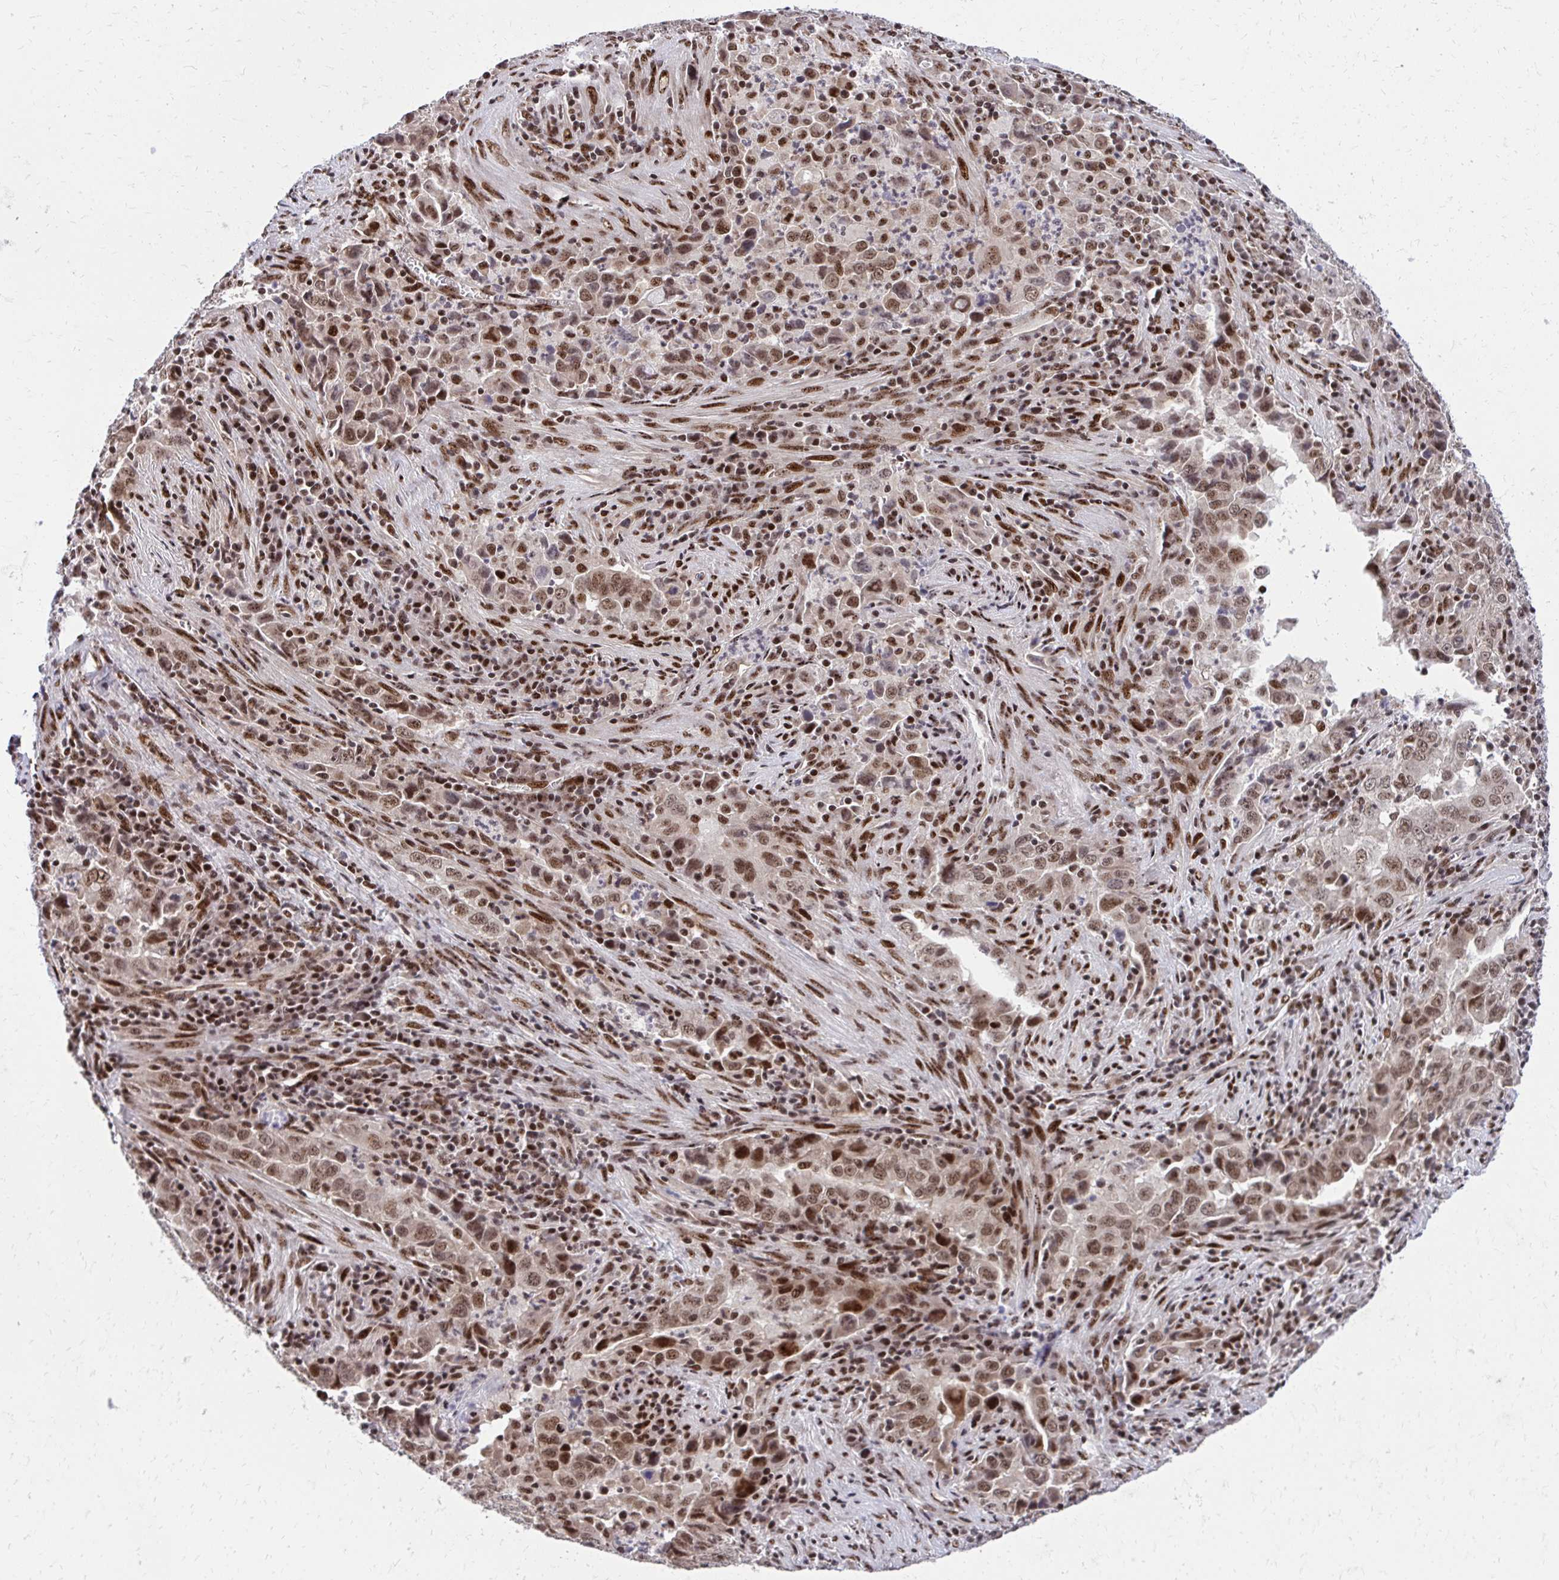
{"staining": {"intensity": "moderate", "quantity": ">75%", "location": "nuclear"}, "tissue": "lung cancer", "cell_type": "Tumor cells", "image_type": "cancer", "snomed": [{"axis": "morphology", "description": "Adenocarcinoma, NOS"}, {"axis": "topography", "description": "Lung"}], "caption": "A photomicrograph of human lung cancer (adenocarcinoma) stained for a protein demonstrates moderate nuclear brown staining in tumor cells.", "gene": "HOXA4", "patient": {"sex": "male", "age": 67}}